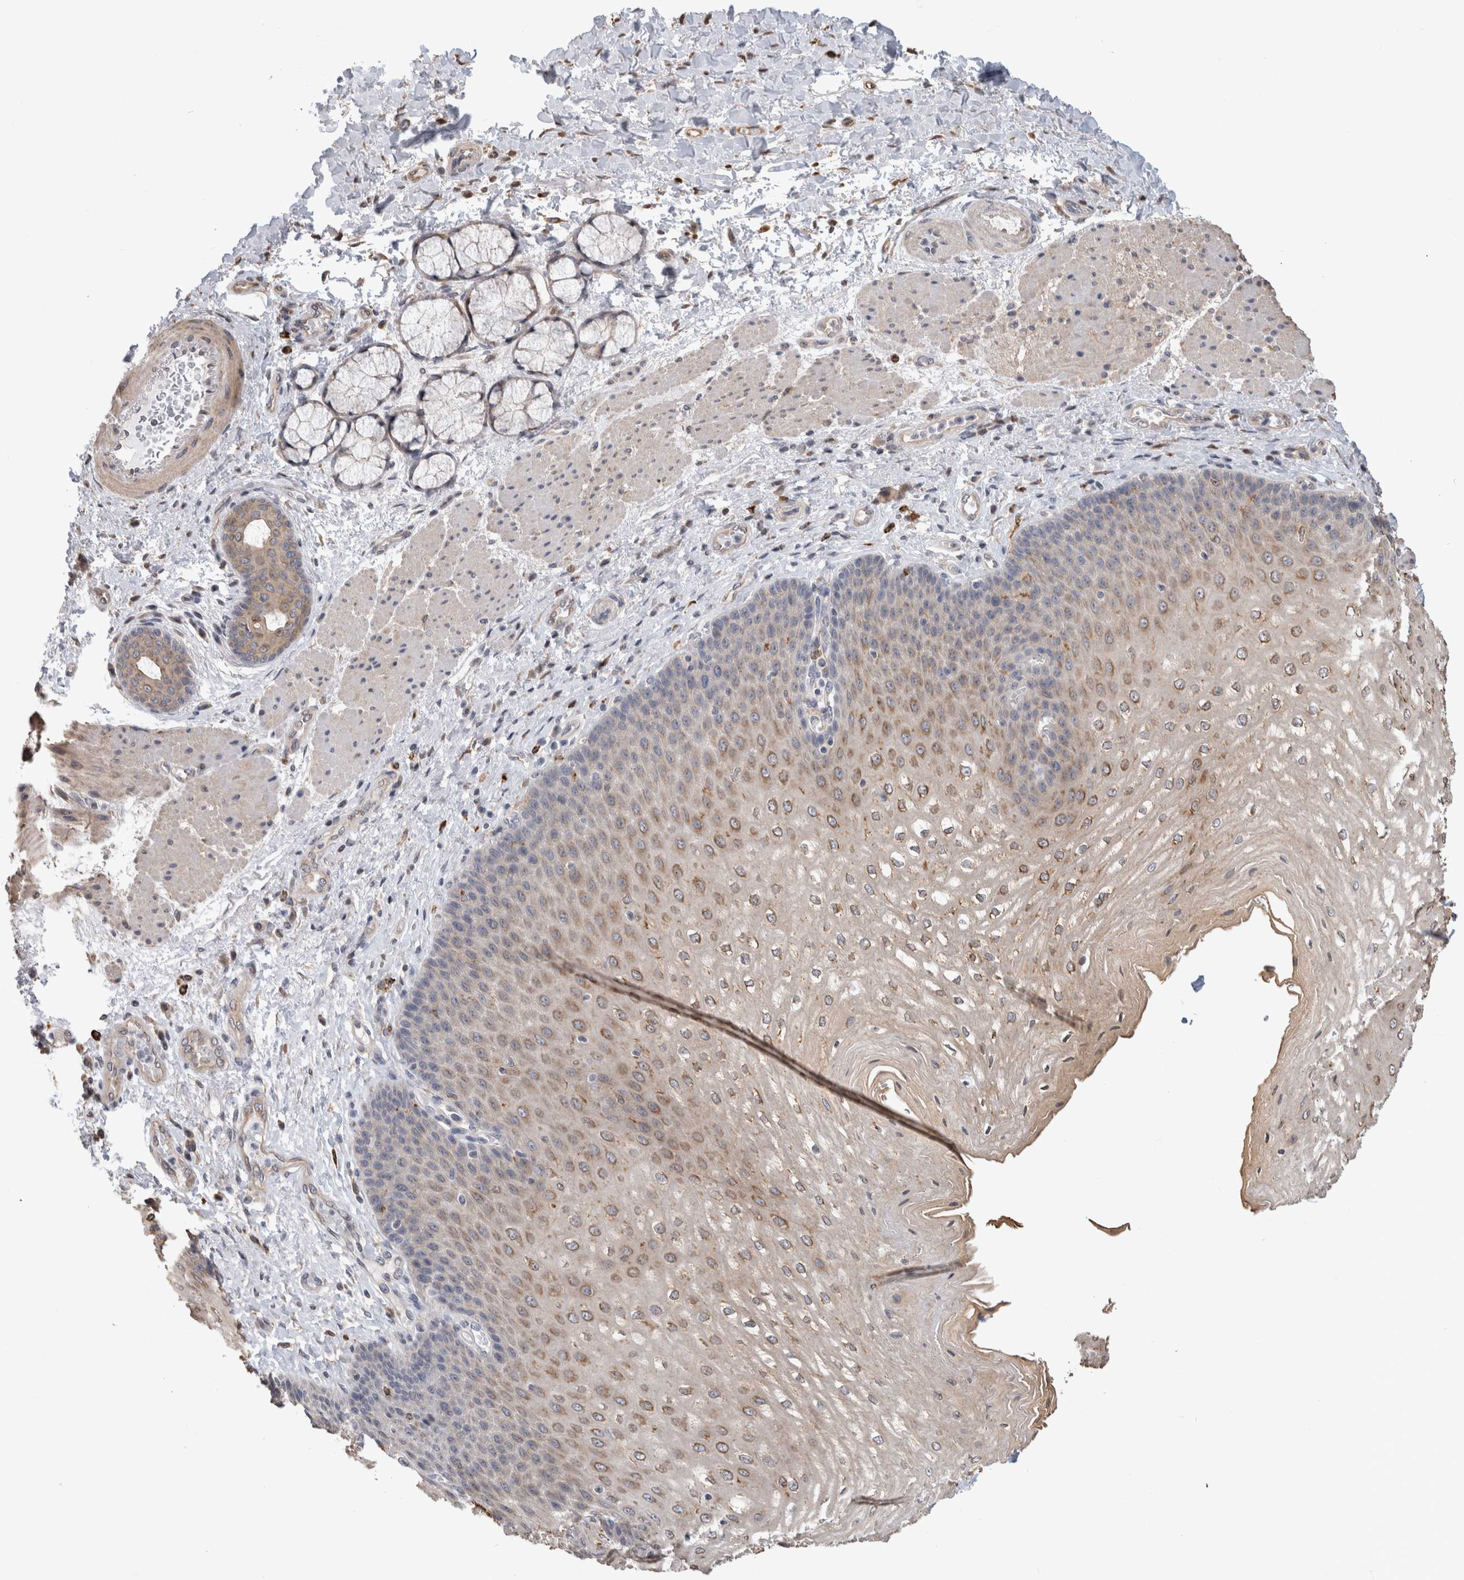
{"staining": {"intensity": "moderate", "quantity": ">75%", "location": "cytoplasmic/membranous"}, "tissue": "esophagus", "cell_type": "Squamous epithelial cells", "image_type": "normal", "snomed": [{"axis": "morphology", "description": "Normal tissue, NOS"}, {"axis": "topography", "description": "Esophagus"}], "caption": "Immunohistochemical staining of normal human esophagus shows moderate cytoplasmic/membranous protein positivity in approximately >75% of squamous epithelial cells. (DAB = brown stain, brightfield microscopy at high magnification).", "gene": "CLIP1", "patient": {"sex": "male", "age": 54}}